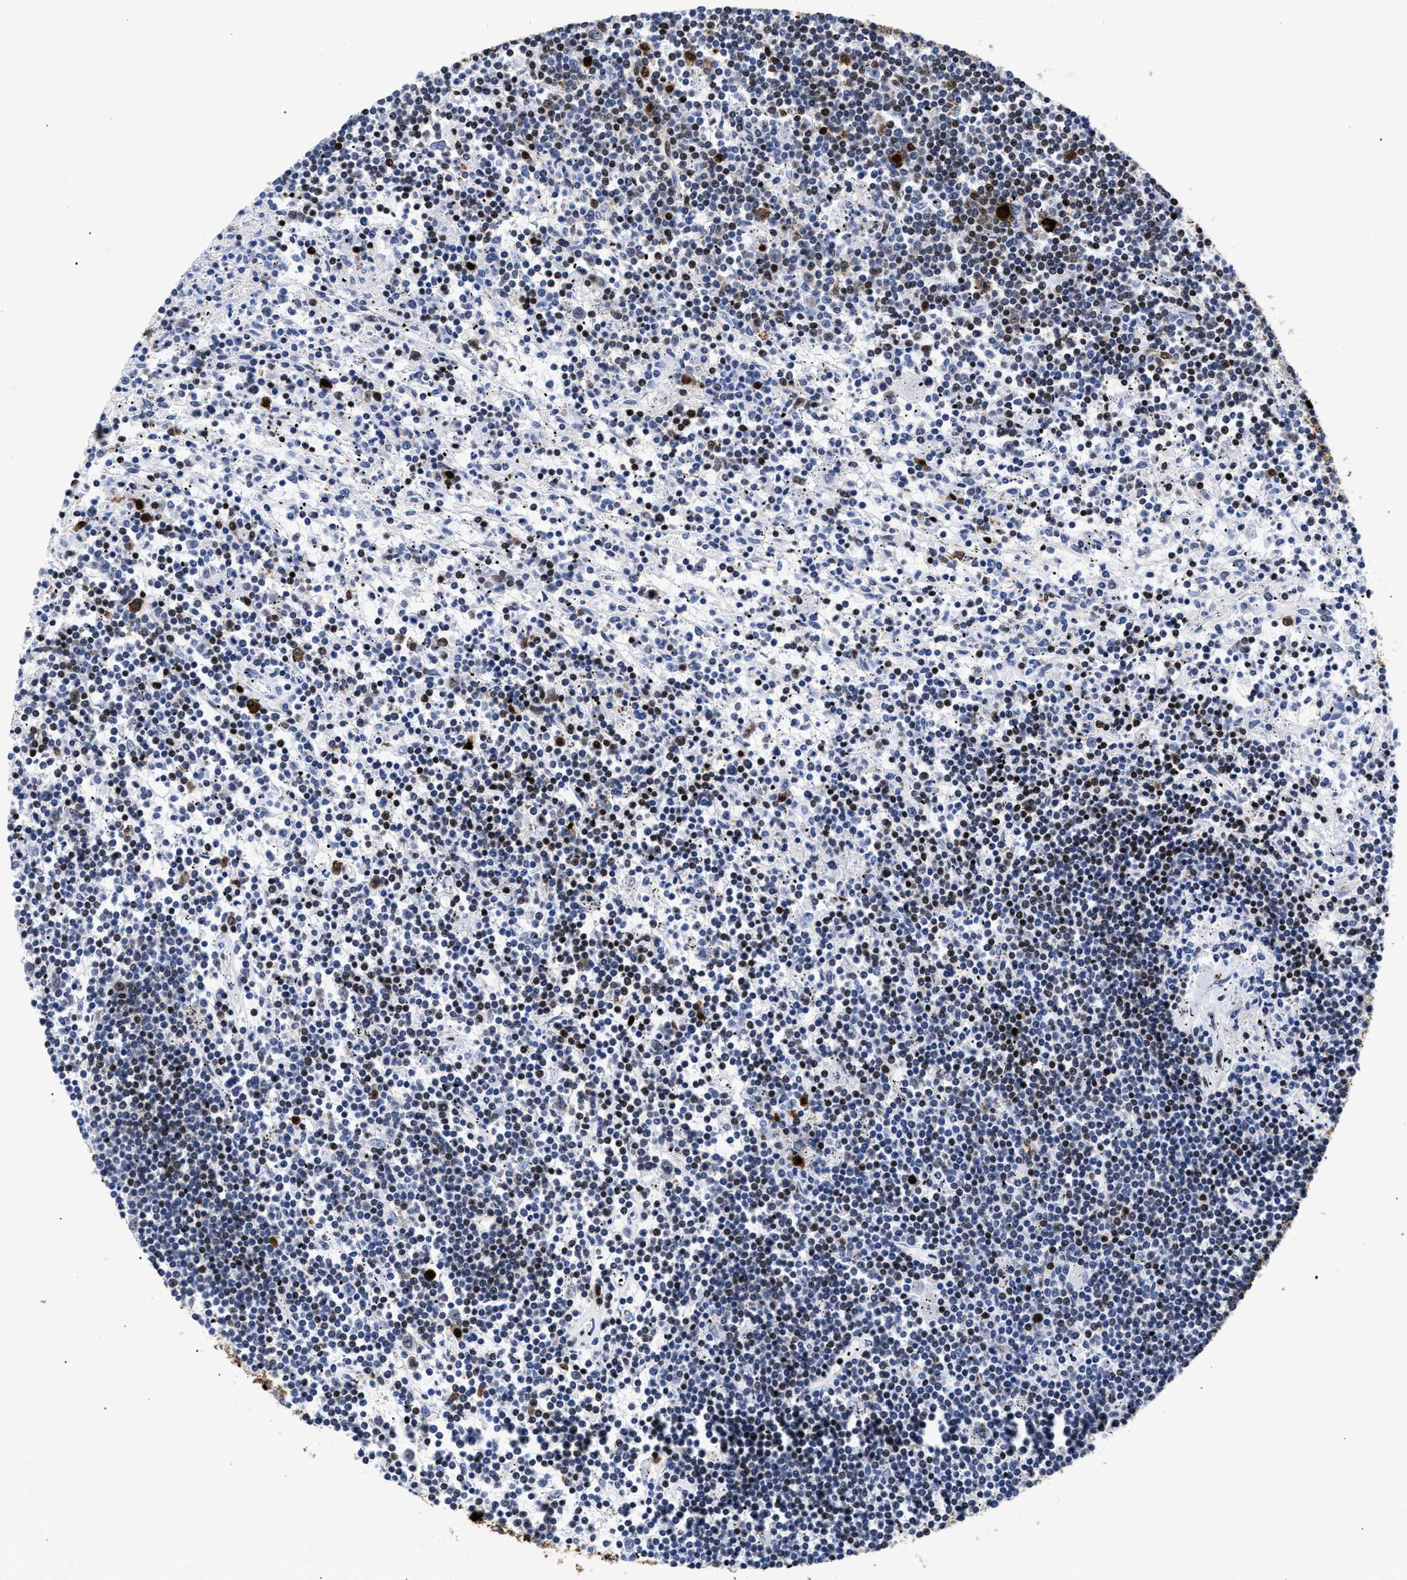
{"staining": {"intensity": "moderate", "quantity": "<25%", "location": "cytoplasmic/membranous,nuclear"}, "tissue": "lymphoma", "cell_type": "Tumor cells", "image_type": "cancer", "snomed": [{"axis": "morphology", "description": "Malignant lymphoma, non-Hodgkin's type, Low grade"}, {"axis": "topography", "description": "Spleen"}], "caption": "Moderate cytoplasmic/membranous and nuclear expression for a protein is appreciated in about <25% of tumor cells of lymphoma using immunohistochemistry (IHC).", "gene": "HNRNPA1", "patient": {"sex": "male", "age": 76}}